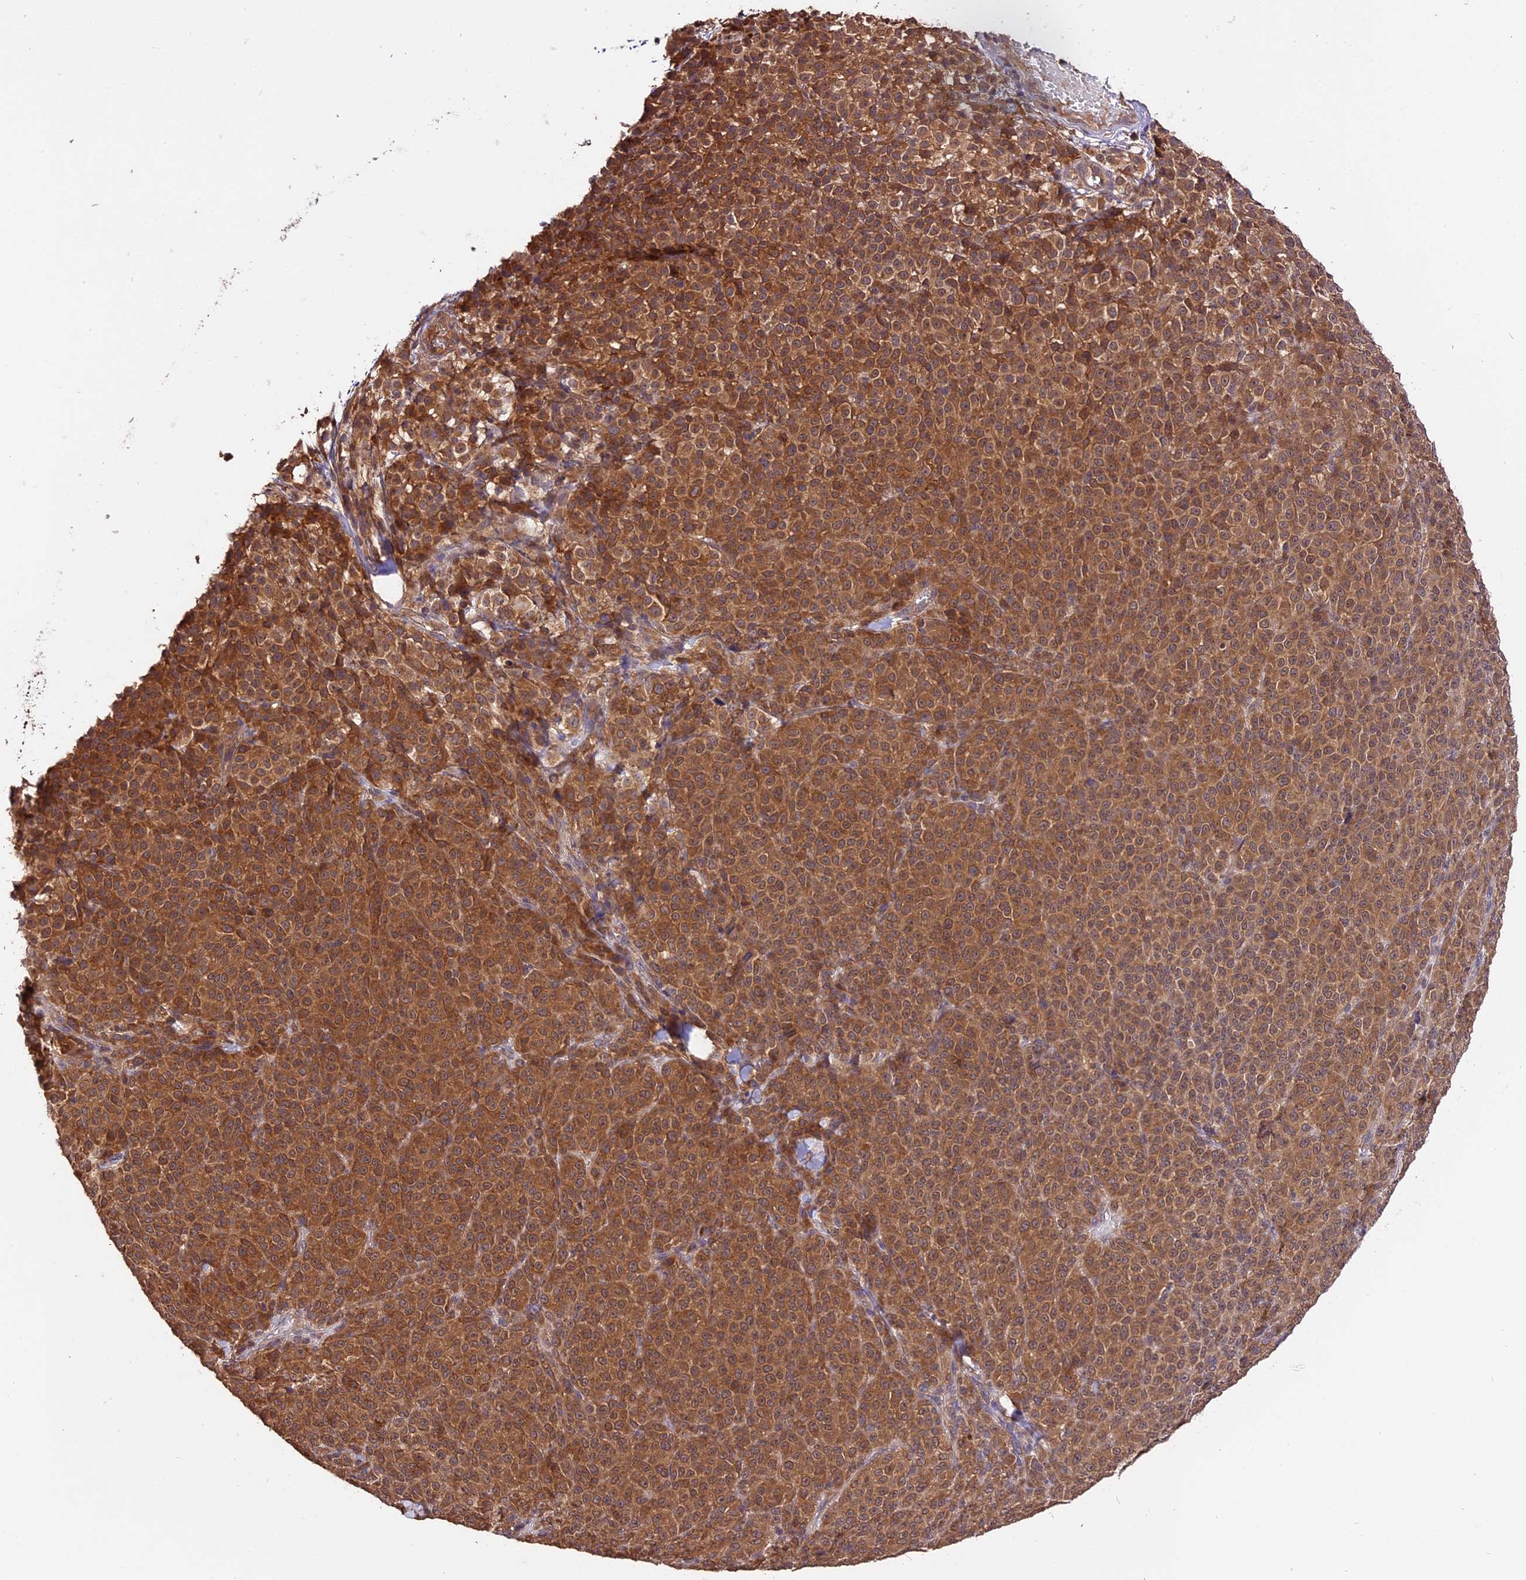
{"staining": {"intensity": "strong", "quantity": ">75%", "location": "cytoplasmic/membranous"}, "tissue": "melanoma", "cell_type": "Tumor cells", "image_type": "cancer", "snomed": [{"axis": "morphology", "description": "Normal tissue, NOS"}, {"axis": "morphology", "description": "Malignant melanoma, NOS"}, {"axis": "topography", "description": "Skin"}], "caption": "Protein staining by IHC demonstrates strong cytoplasmic/membranous staining in about >75% of tumor cells in malignant melanoma.", "gene": "TRMT1", "patient": {"sex": "female", "age": 34}}